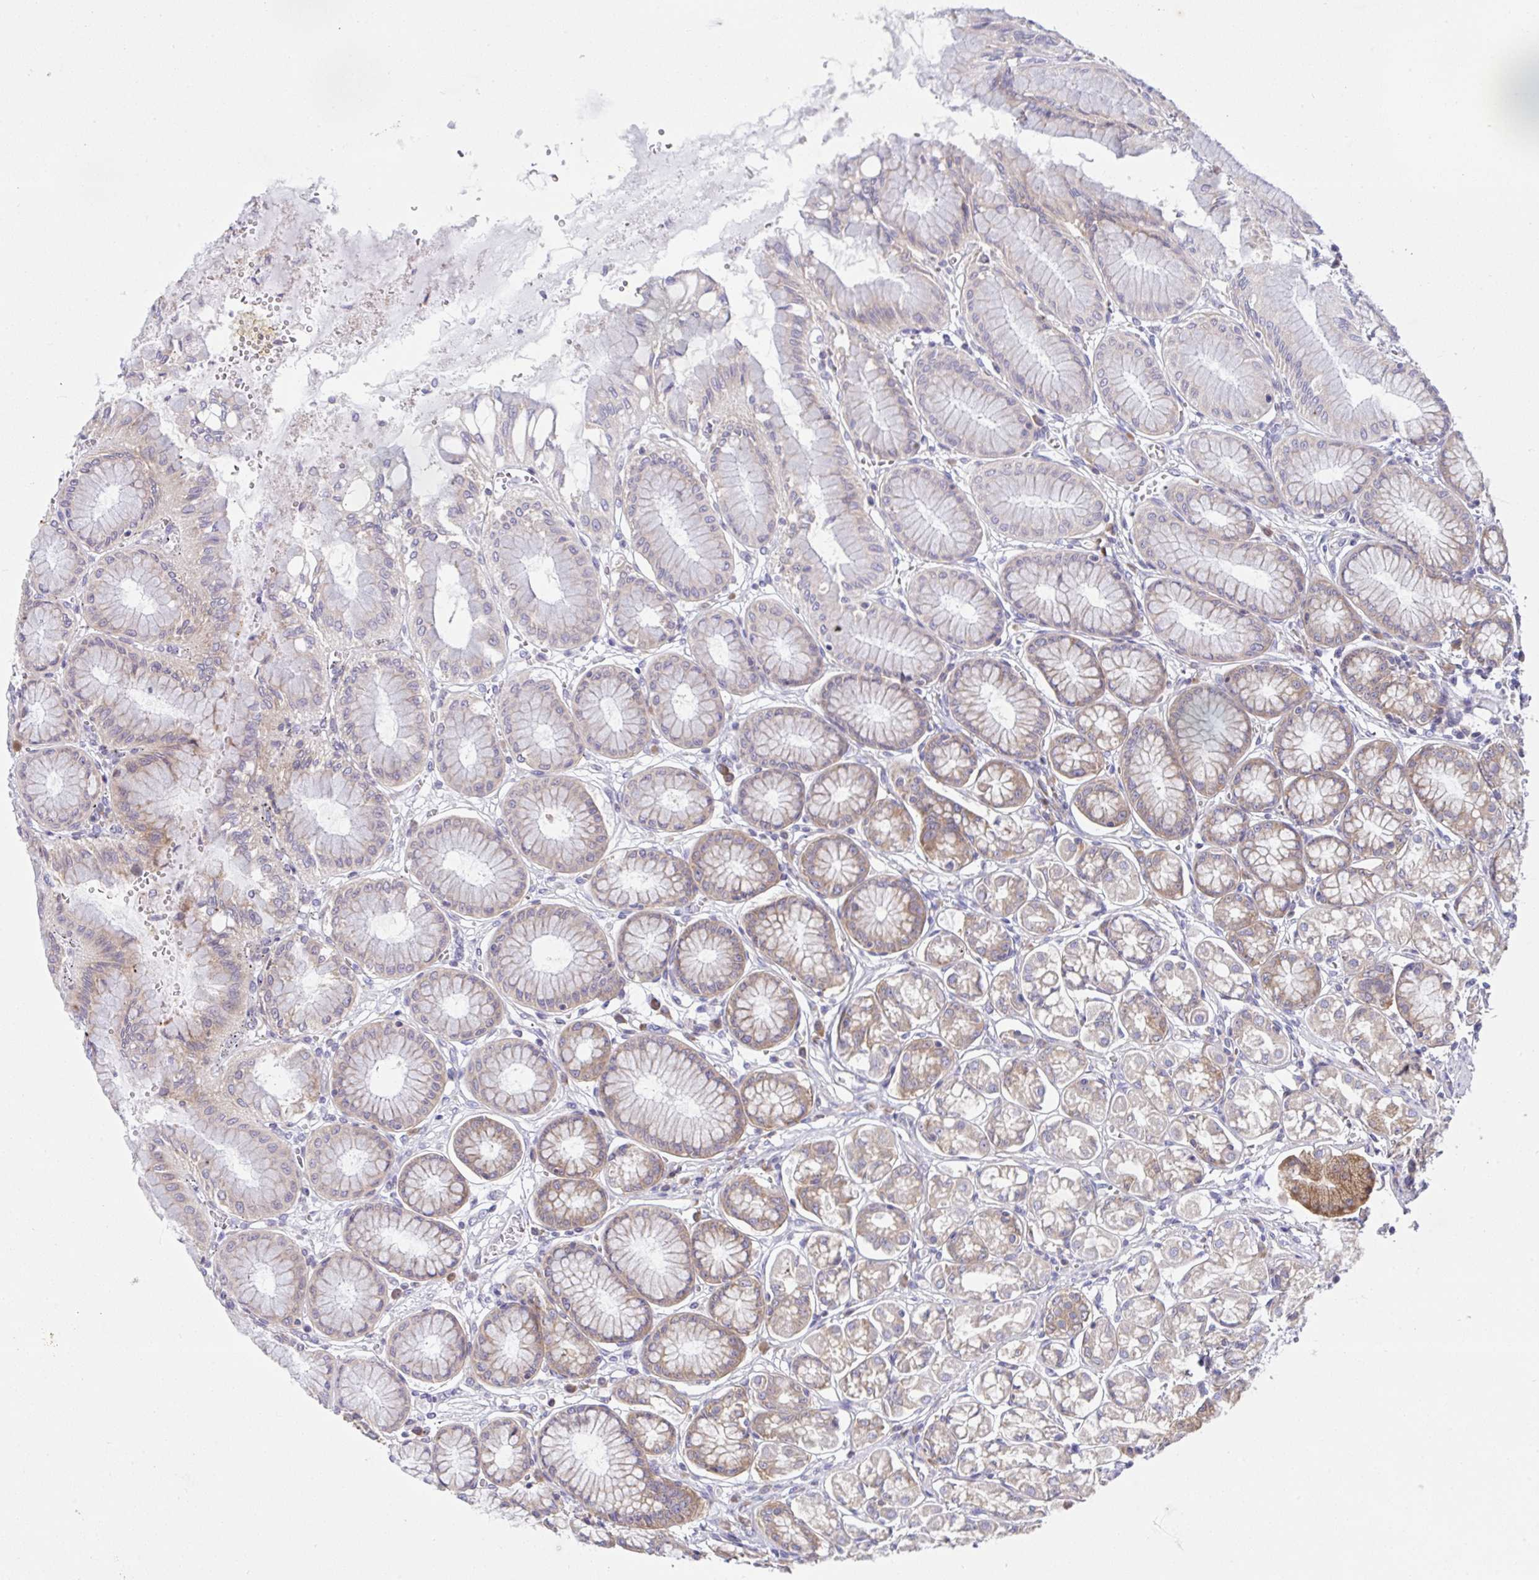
{"staining": {"intensity": "moderate", "quantity": "25%-75%", "location": "cytoplasmic/membranous"}, "tissue": "stomach", "cell_type": "Glandular cells", "image_type": "normal", "snomed": [{"axis": "morphology", "description": "Normal tissue, NOS"}, {"axis": "topography", "description": "Stomach"}, {"axis": "topography", "description": "Stomach, lower"}], "caption": "Immunohistochemical staining of benign human stomach demonstrates medium levels of moderate cytoplasmic/membranous staining in about 25%-75% of glandular cells. (brown staining indicates protein expression, while blue staining denotes nuclei).", "gene": "FAU", "patient": {"sex": "male", "age": 76}}